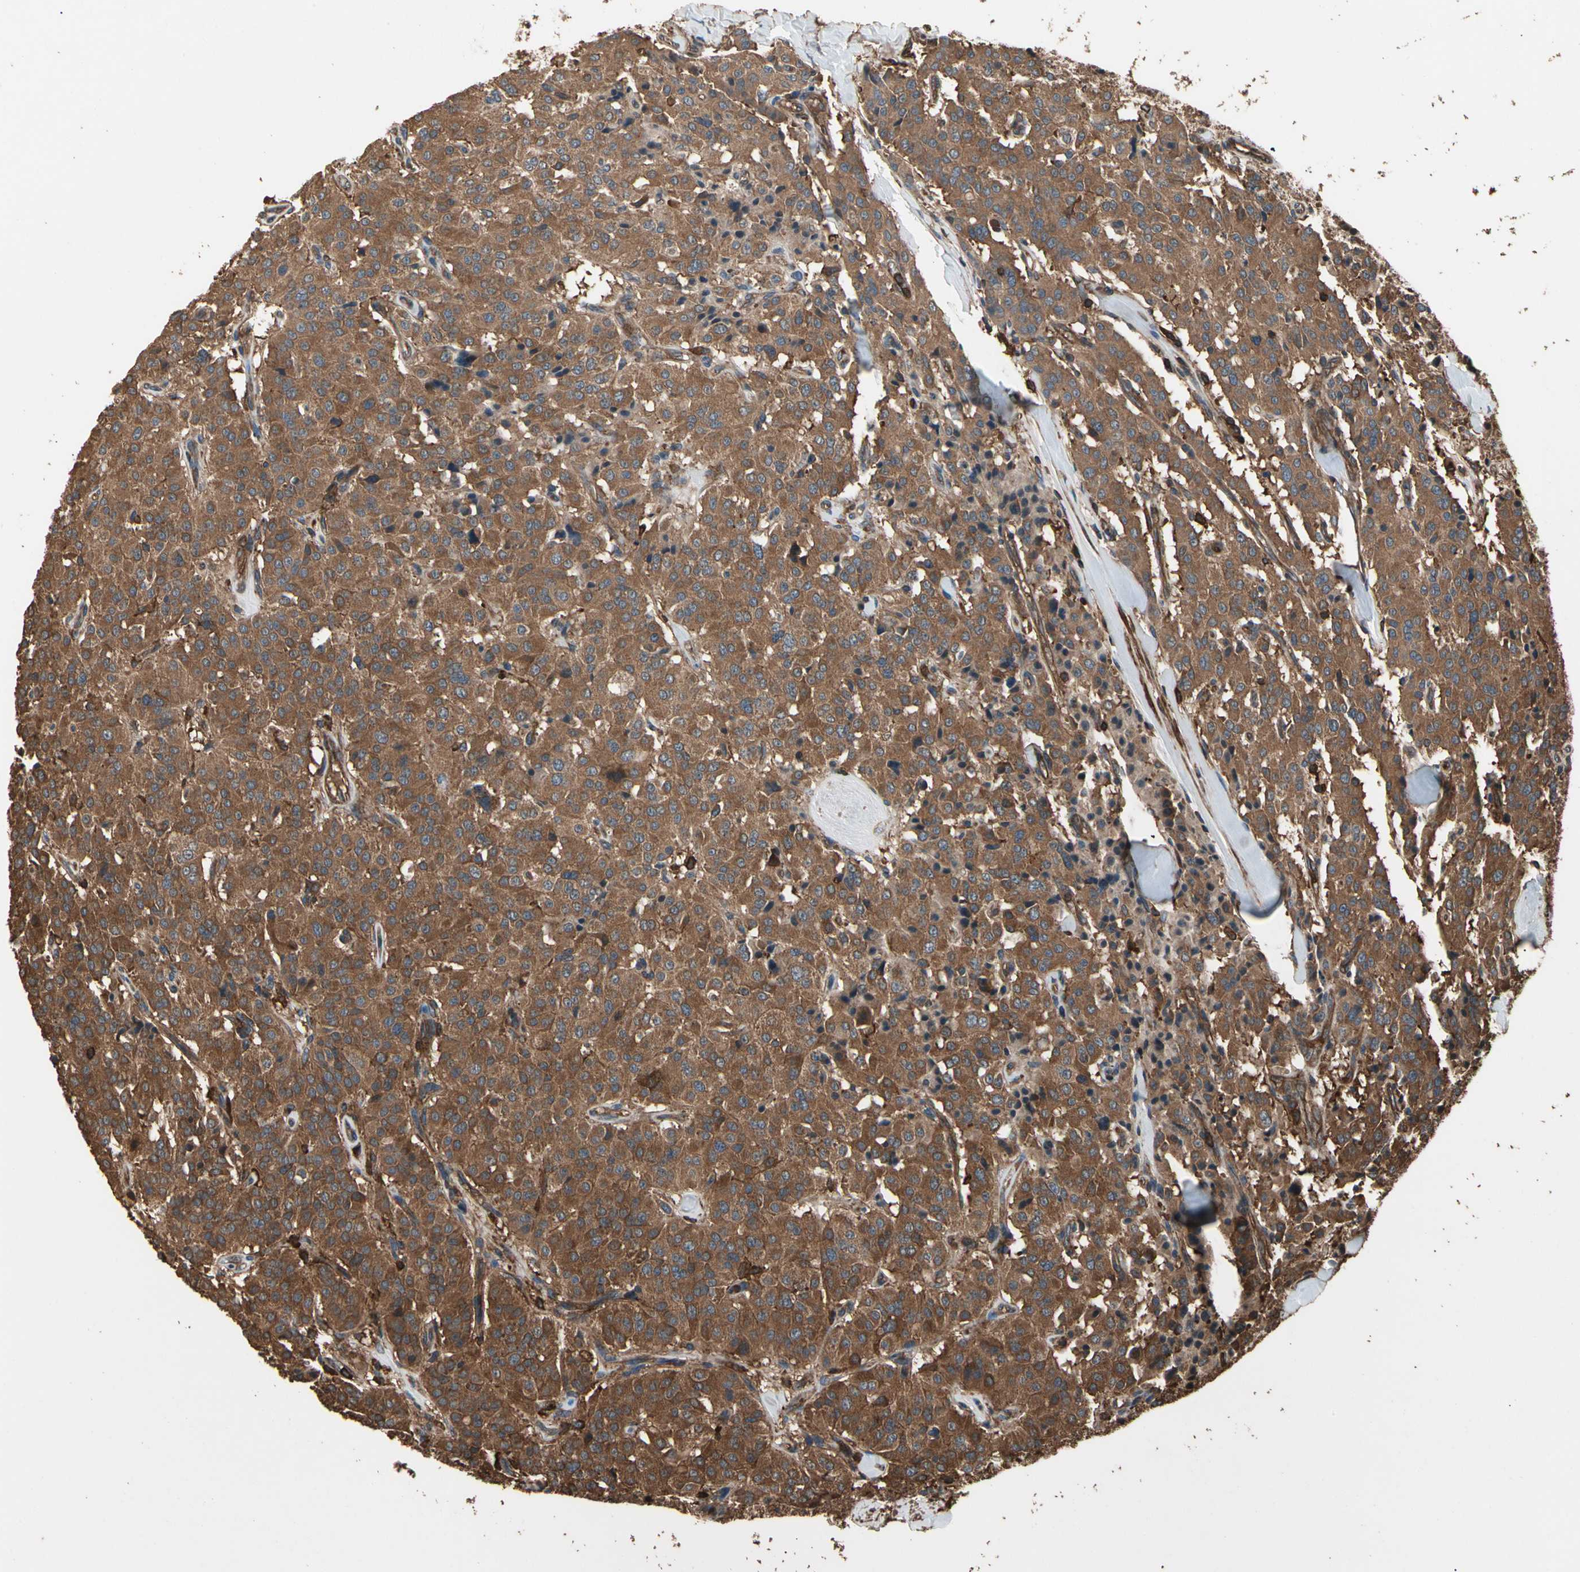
{"staining": {"intensity": "strong", "quantity": ">75%", "location": "cytoplasmic/membranous"}, "tissue": "carcinoid", "cell_type": "Tumor cells", "image_type": "cancer", "snomed": [{"axis": "morphology", "description": "Carcinoid, malignant, NOS"}, {"axis": "topography", "description": "Lung"}], "caption": "Strong cytoplasmic/membranous protein positivity is appreciated in about >75% of tumor cells in carcinoid (malignant).", "gene": "AGBL2", "patient": {"sex": "male", "age": 30}}